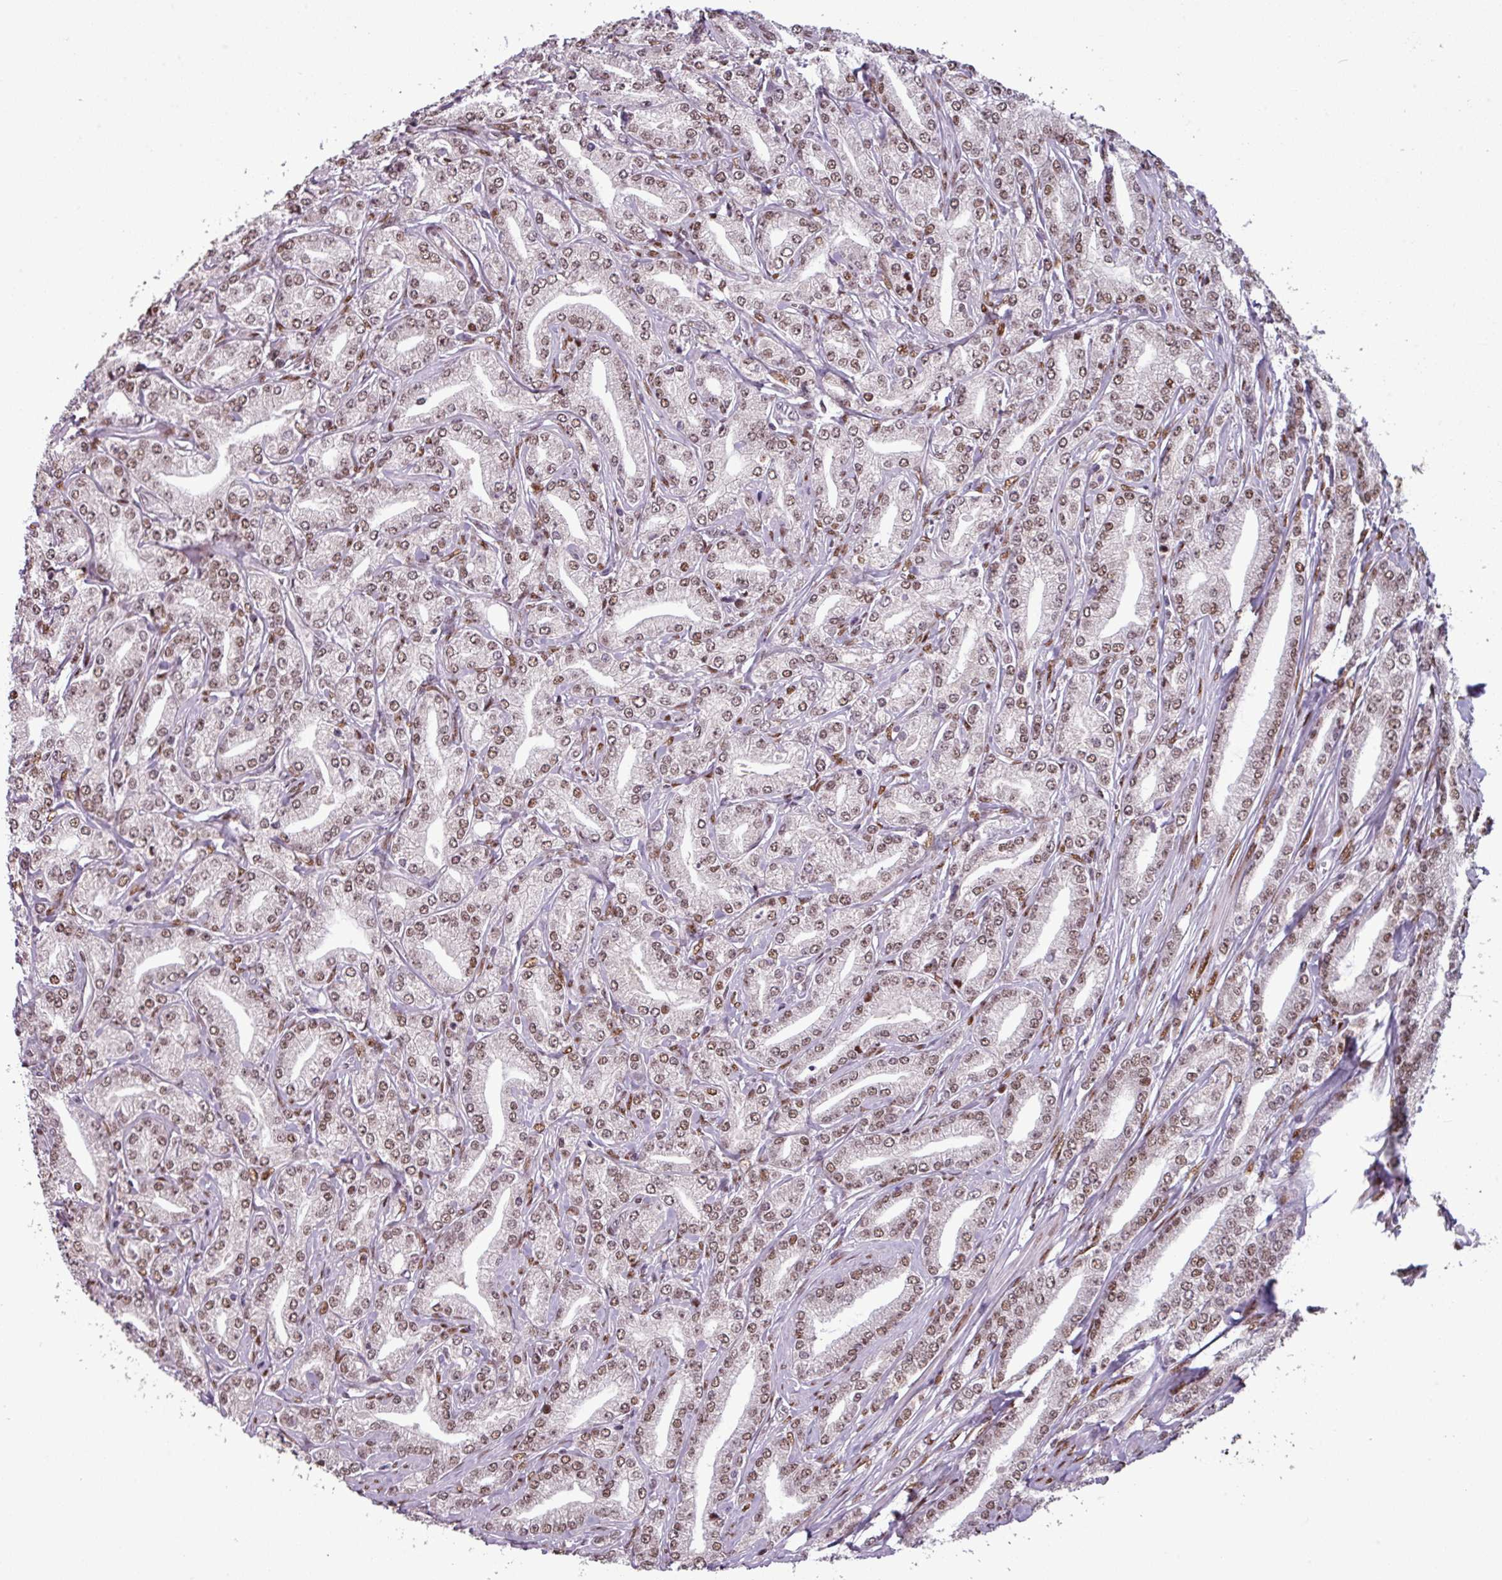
{"staining": {"intensity": "moderate", "quantity": ">75%", "location": "nuclear"}, "tissue": "prostate cancer", "cell_type": "Tumor cells", "image_type": "cancer", "snomed": [{"axis": "morphology", "description": "Adenocarcinoma, High grade"}, {"axis": "topography", "description": "Prostate"}], "caption": "Immunohistochemical staining of prostate cancer (high-grade adenocarcinoma) reveals medium levels of moderate nuclear staining in approximately >75% of tumor cells.", "gene": "IRF2BPL", "patient": {"sex": "male", "age": 66}}